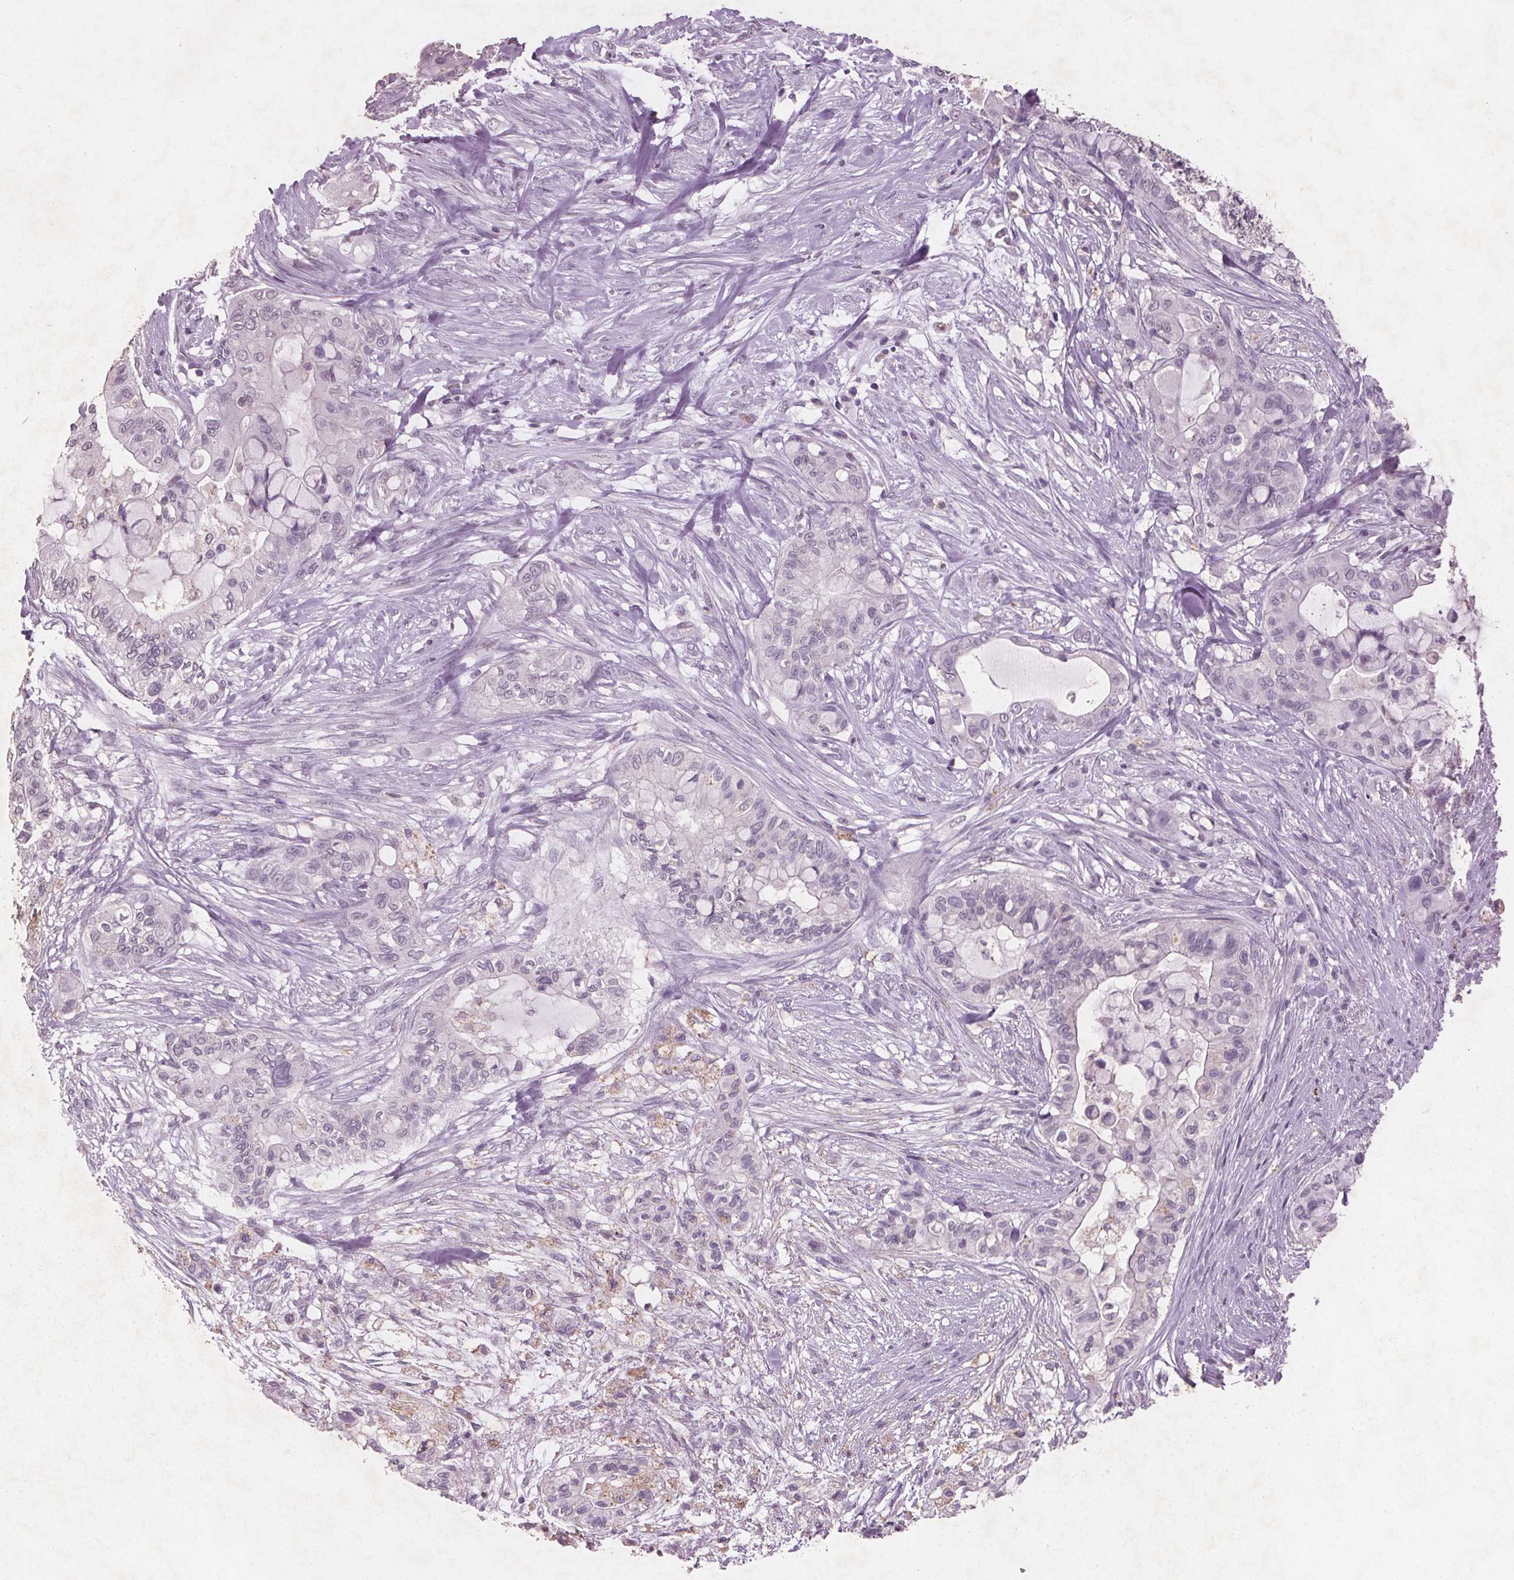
{"staining": {"intensity": "negative", "quantity": "none", "location": "none"}, "tissue": "pancreatic cancer", "cell_type": "Tumor cells", "image_type": "cancer", "snomed": [{"axis": "morphology", "description": "Adenocarcinoma, NOS"}, {"axis": "topography", "description": "Pancreas"}], "caption": "High power microscopy image of an IHC photomicrograph of adenocarcinoma (pancreatic), revealing no significant staining in tumor cells.", "gene": "PTPN14", "patient": {"sex": "male", "age": 71}}